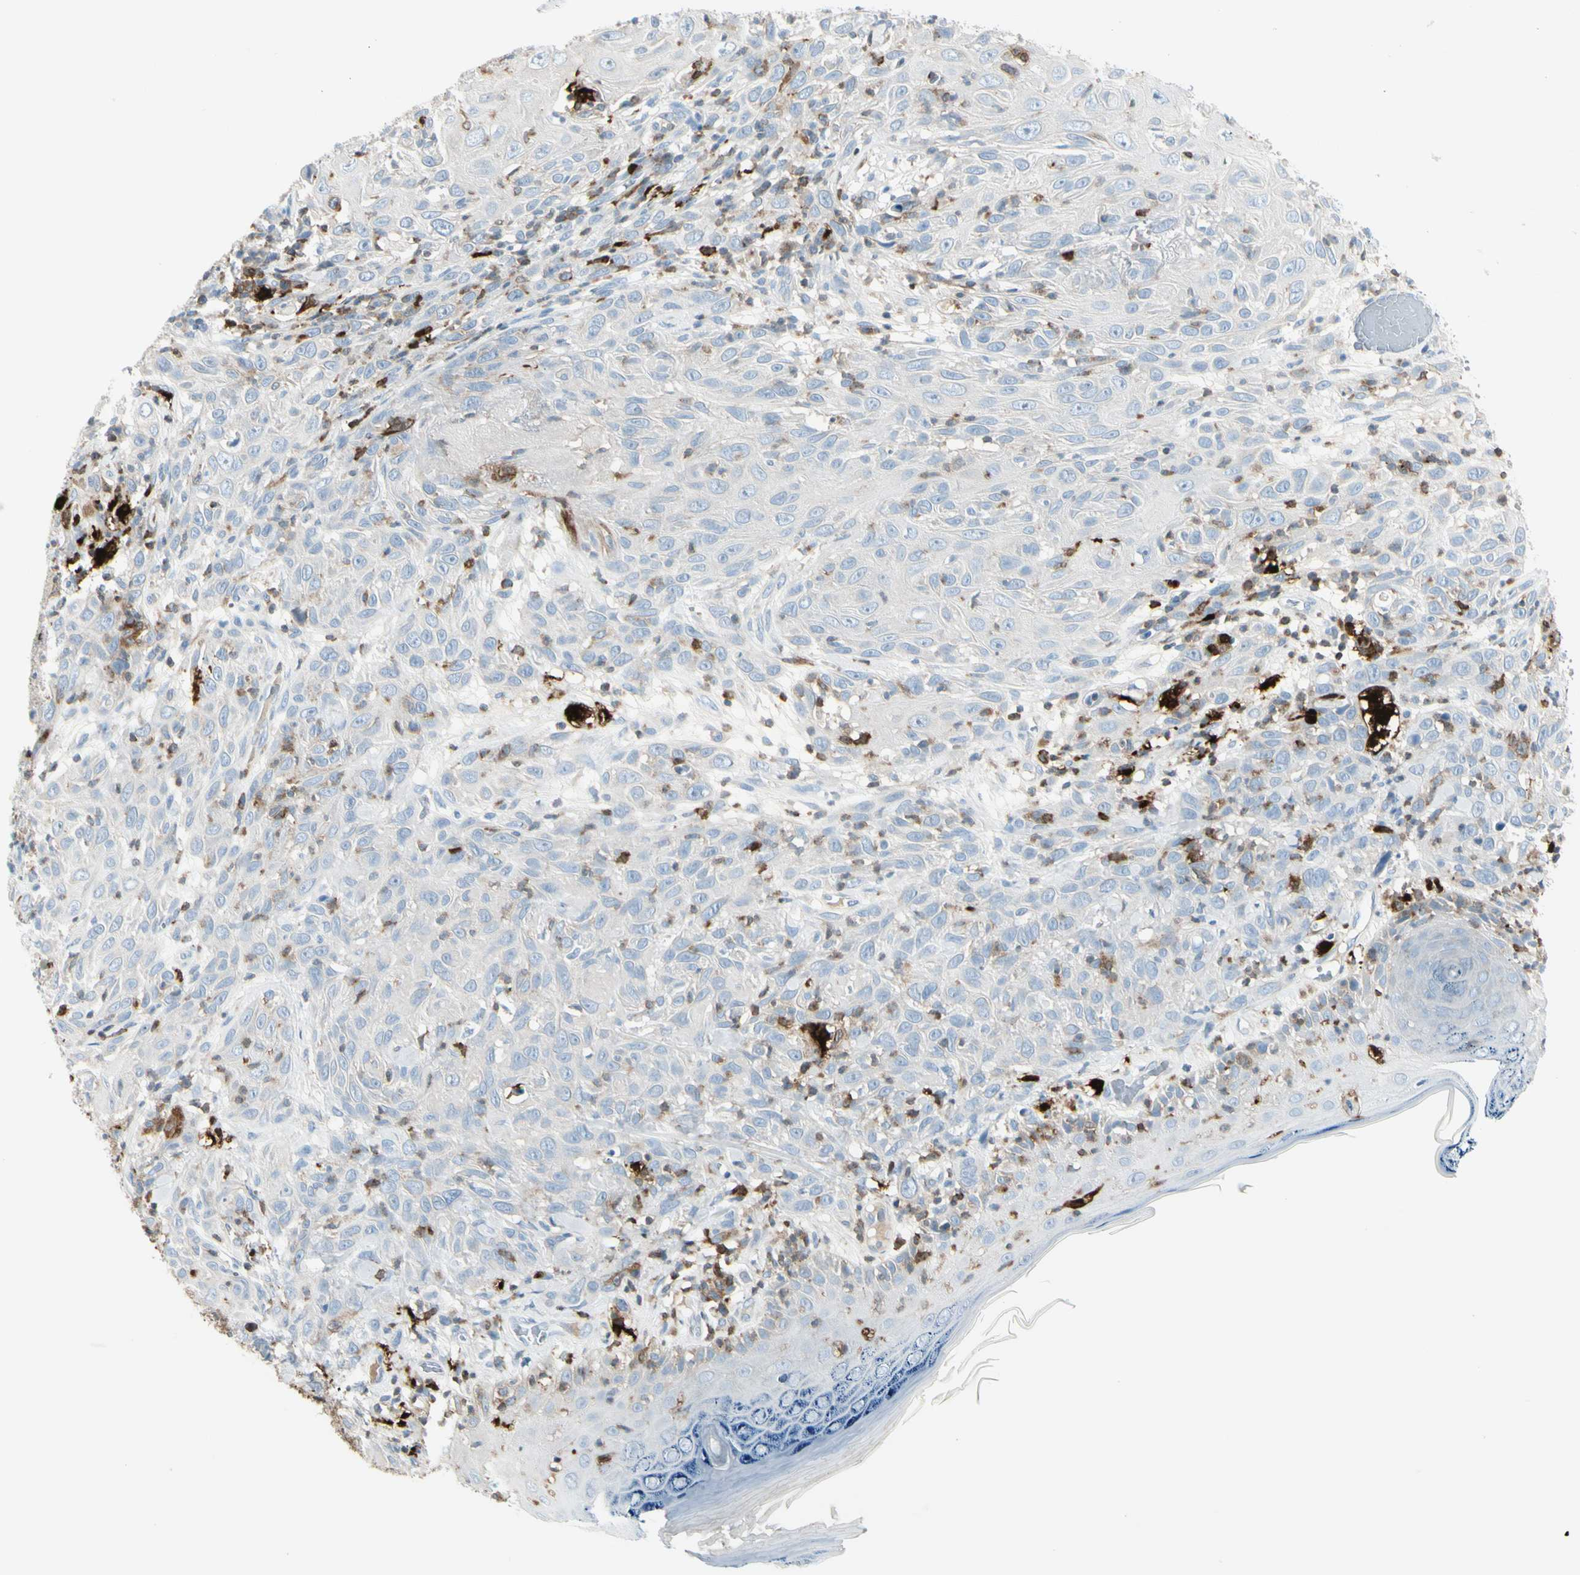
{"staining": {"intensity": "weak", "quantity": "25%-75%", "location": "cytoplasmic/membranous"}, "tissue": "skin cancer", "cell_type": "Tumor cells", "image_type": "cancer", "snomed": [{"axis": "morphology", "description": "Squamous cell carcinoma, NOS"}, {"axis": "topography", "description": "Skin"}], "caption": "There is low levels of weak cytoplasmic/membranous expression in tumor cells of skin squamous cell carcinoma, as demonstrated by immunohistochemical staining (brown color).", "gene": "TRAF1", "patient": {"sex": "female", "age": 88}}